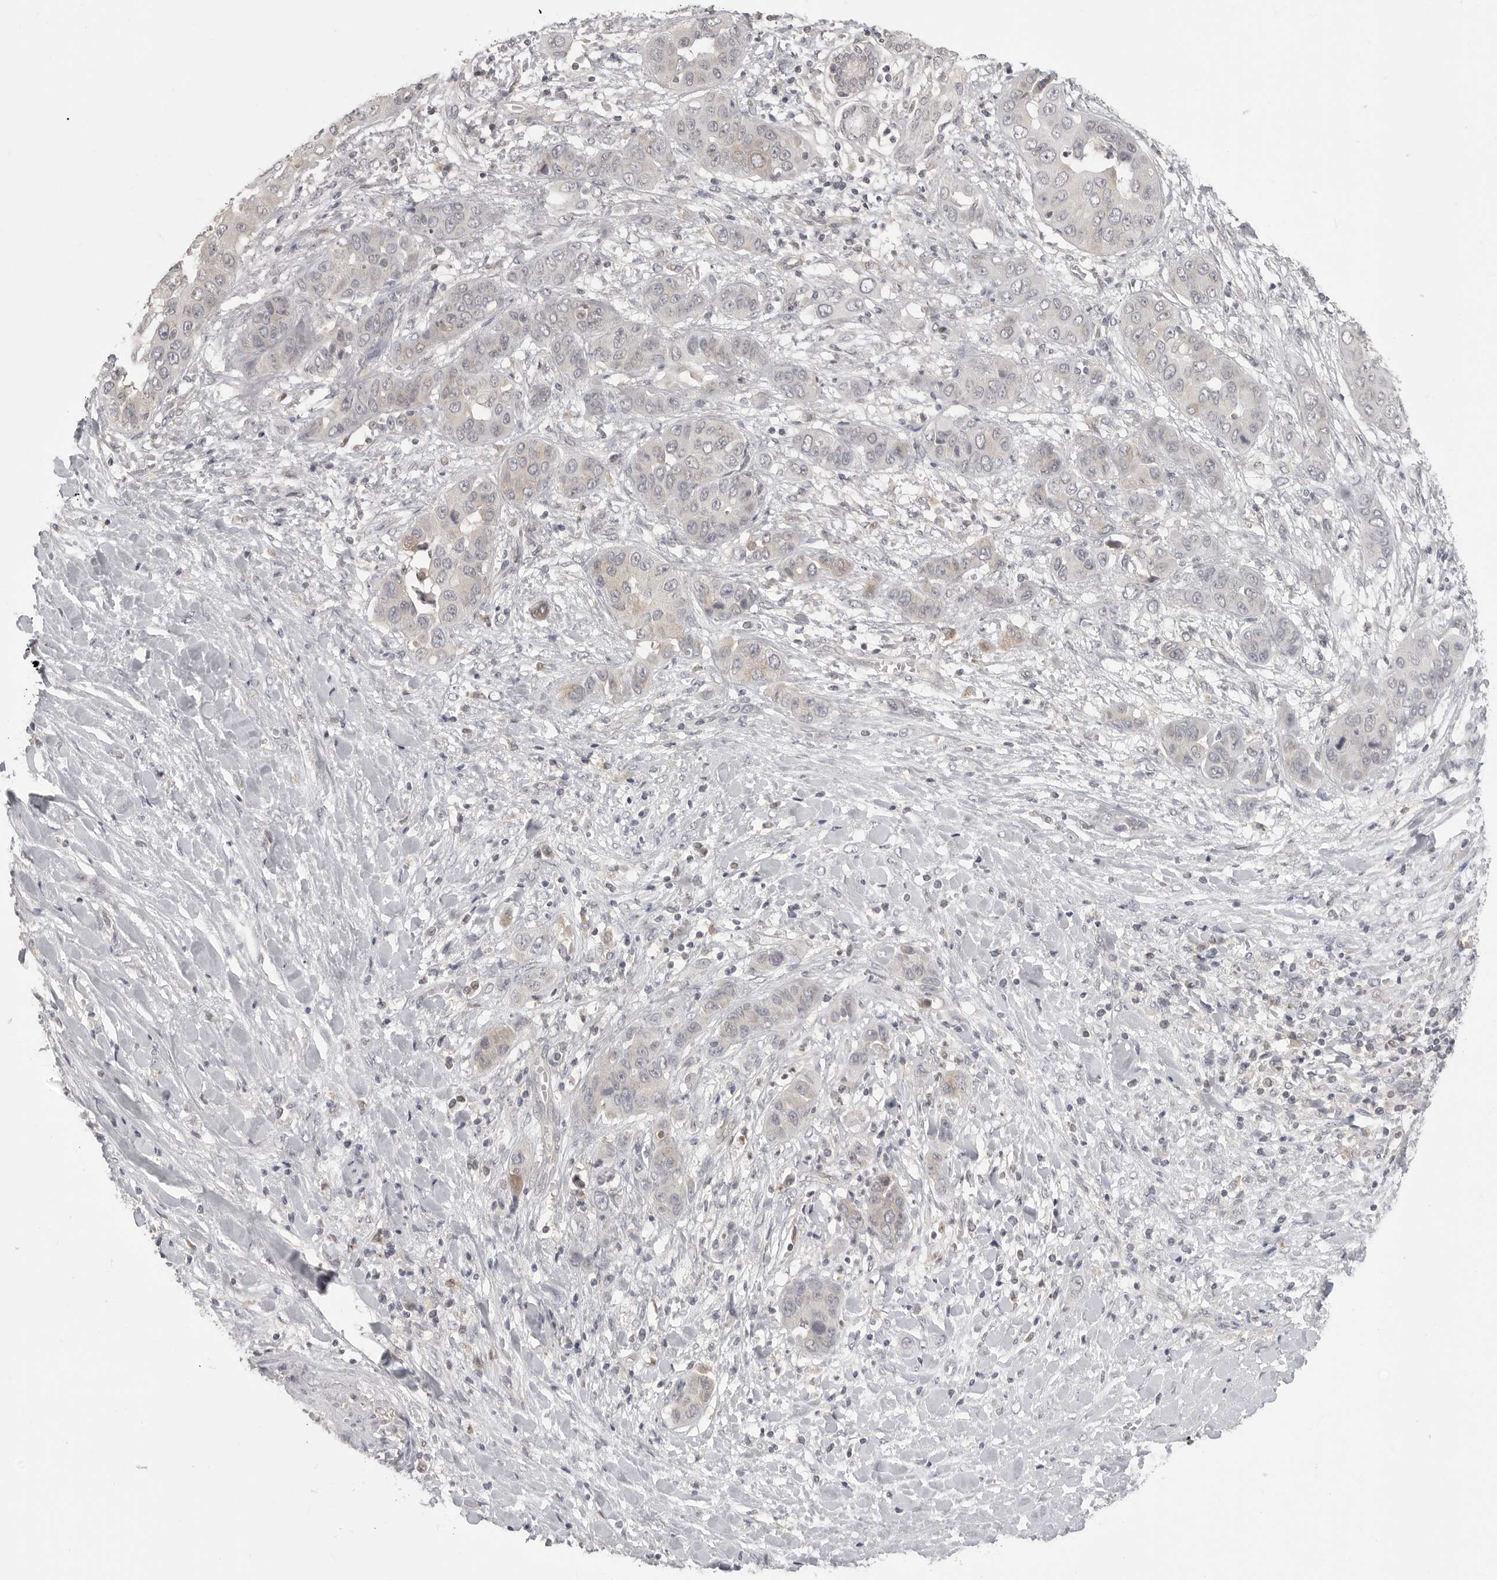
{"staining": {"intensity": "negative", "quantity": "none", "location": "none"}, "tissue": "liver cancer", "cell_type": "Tumor cells", "image_type": "cancer", "snomed": [{"axis": "morphology", "description": "Cholangiocarcinoma"}, {"axis": "topography", "description": "Liver"}], "caption": "A micrograph of human liver cancer (cholangiocarcinoma) is negative for staining in tumor cells. (Brightfield microscopy of DAB (3,3'-diaminobenzidine) IHC at high magnification).", "gene": "IFNGR1", "patient": {"sex": "female", "age": 52}}